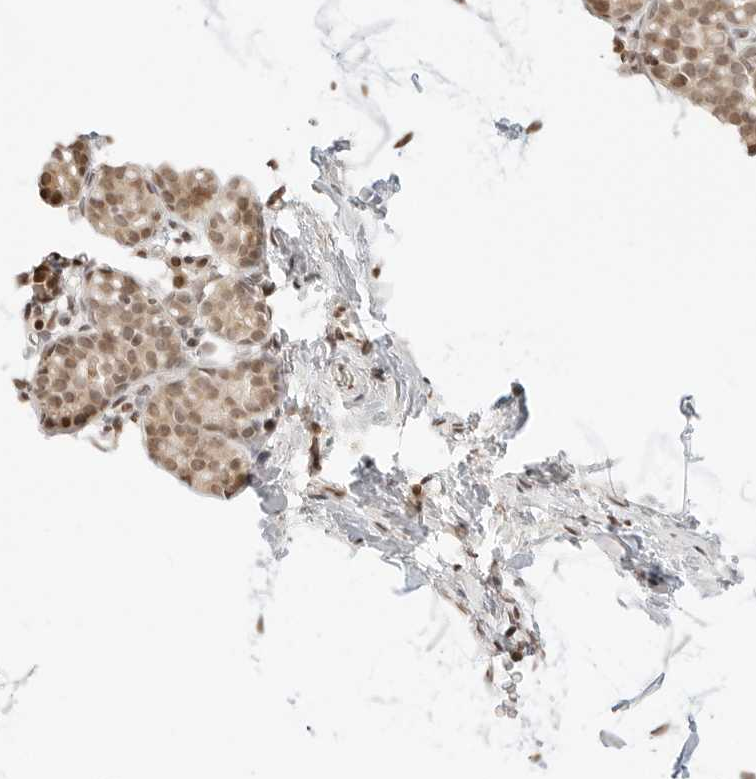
{"staining": {"intensity": "negative", "quantity": "none", "location": "none"}, "tissue": "breast", "cell_type": "Adipocytes", "image_type": "normal", "snomed": [{"axis": "morphology", "description": "Normal tissue, NOS"}, {"axis": "topography", "description": "Breast"}], "caption": "High power microscopy micrograph of an IHC micrograph of normal breast, revealing no significant staining in adipocytes.", "gene": "RPS6KL1", "patient": {"sex": "female", "age": 62}}